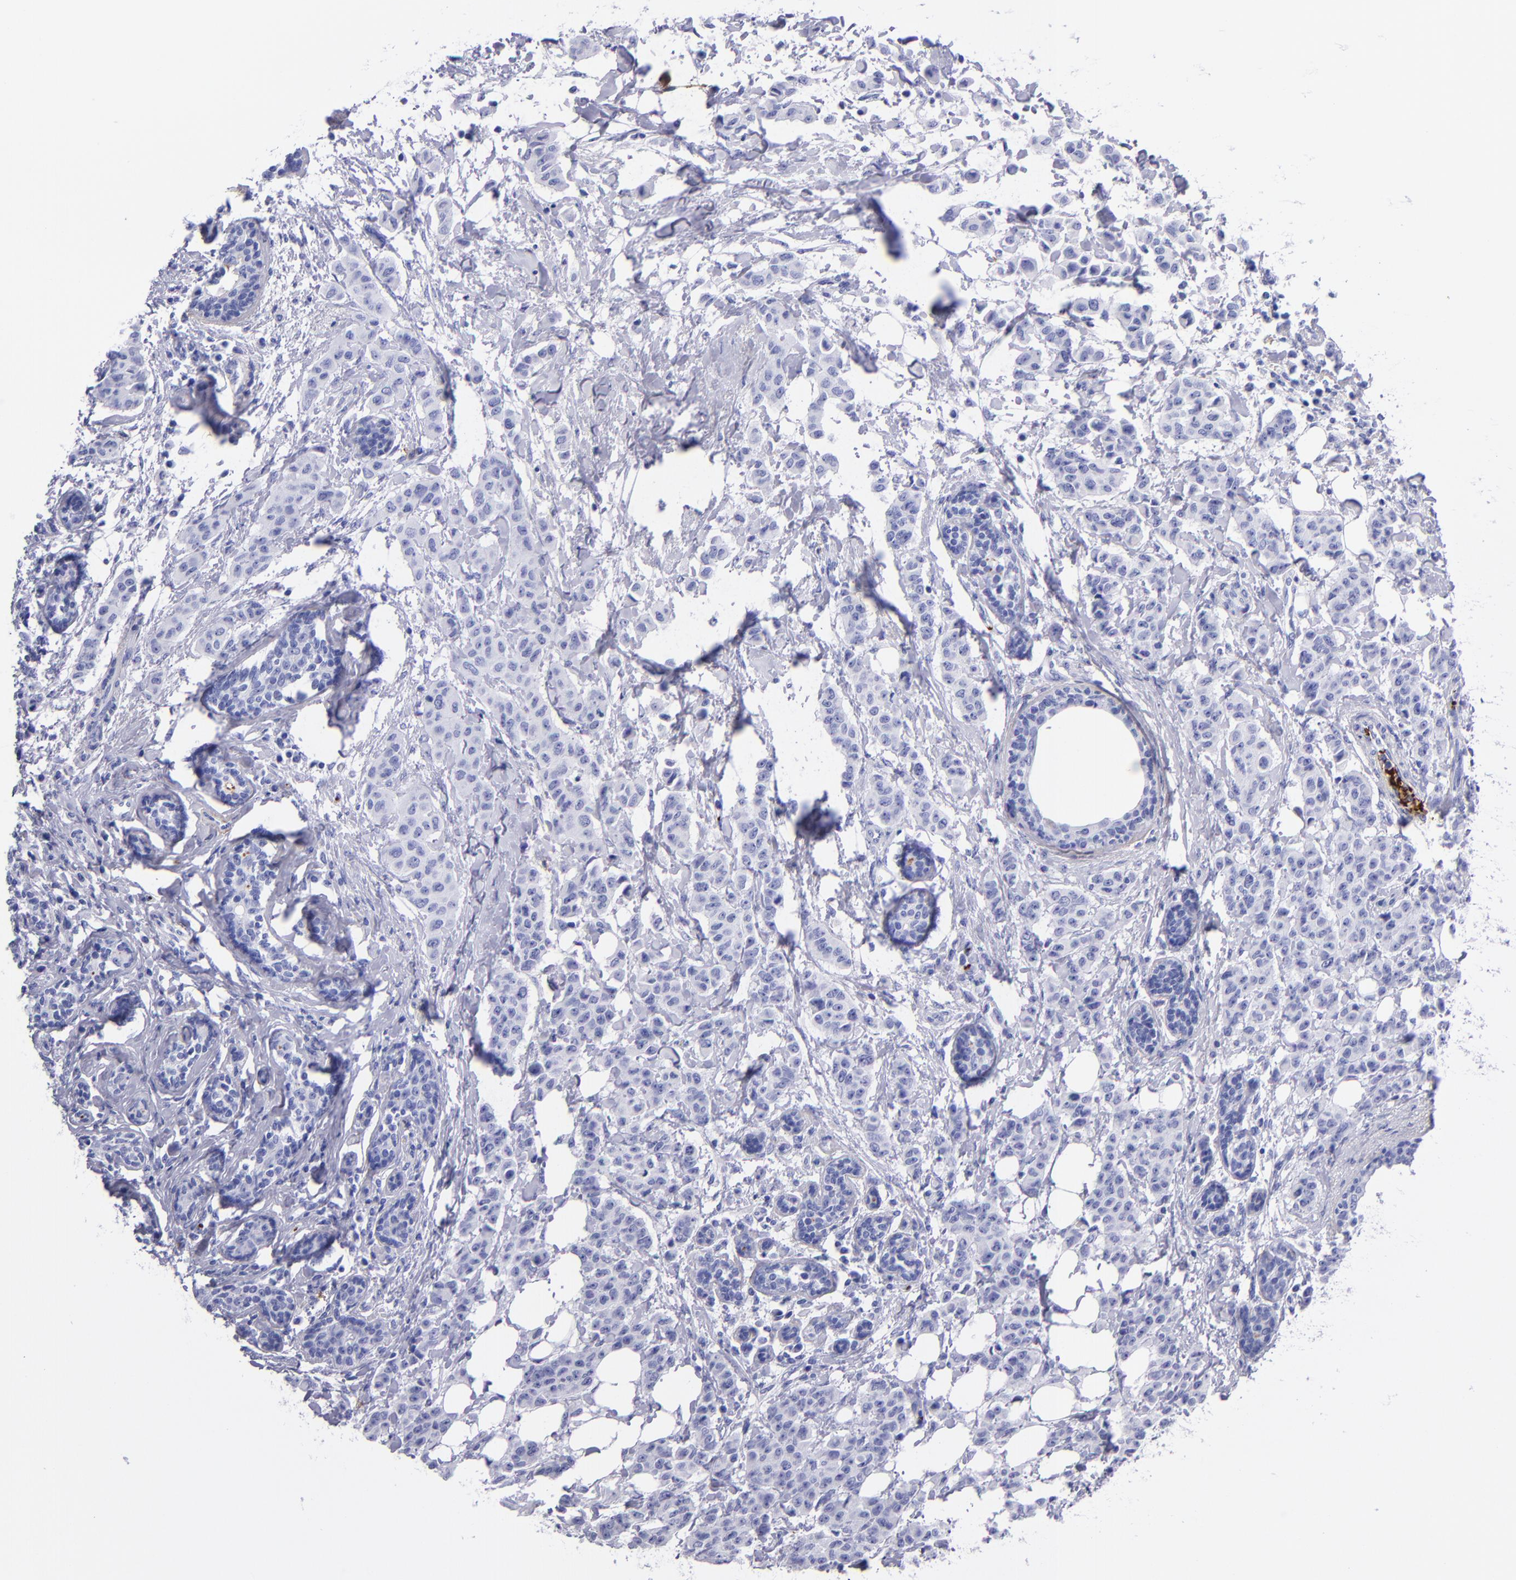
{"staining": {"intensity": "negative", "quantity": "none", "location": "none"}, "tissue": "breast cancer", "cell_type": "Tumor cells", "image_type": "cancer", "snomed": [{"axis": "morphology", "description": "Duct carcinoma"}, {"axis": "topography", "description": "Breast"}], "caption": "A high-resolution micrograph shows immunohistochemistry (IHC) staining of breast cancer (invasive ductal carcinoma), which demonstrates no significant staining in tumor cells.", "gene": "EFCAB13", "patient": {"sex": "female", "age": 40}}